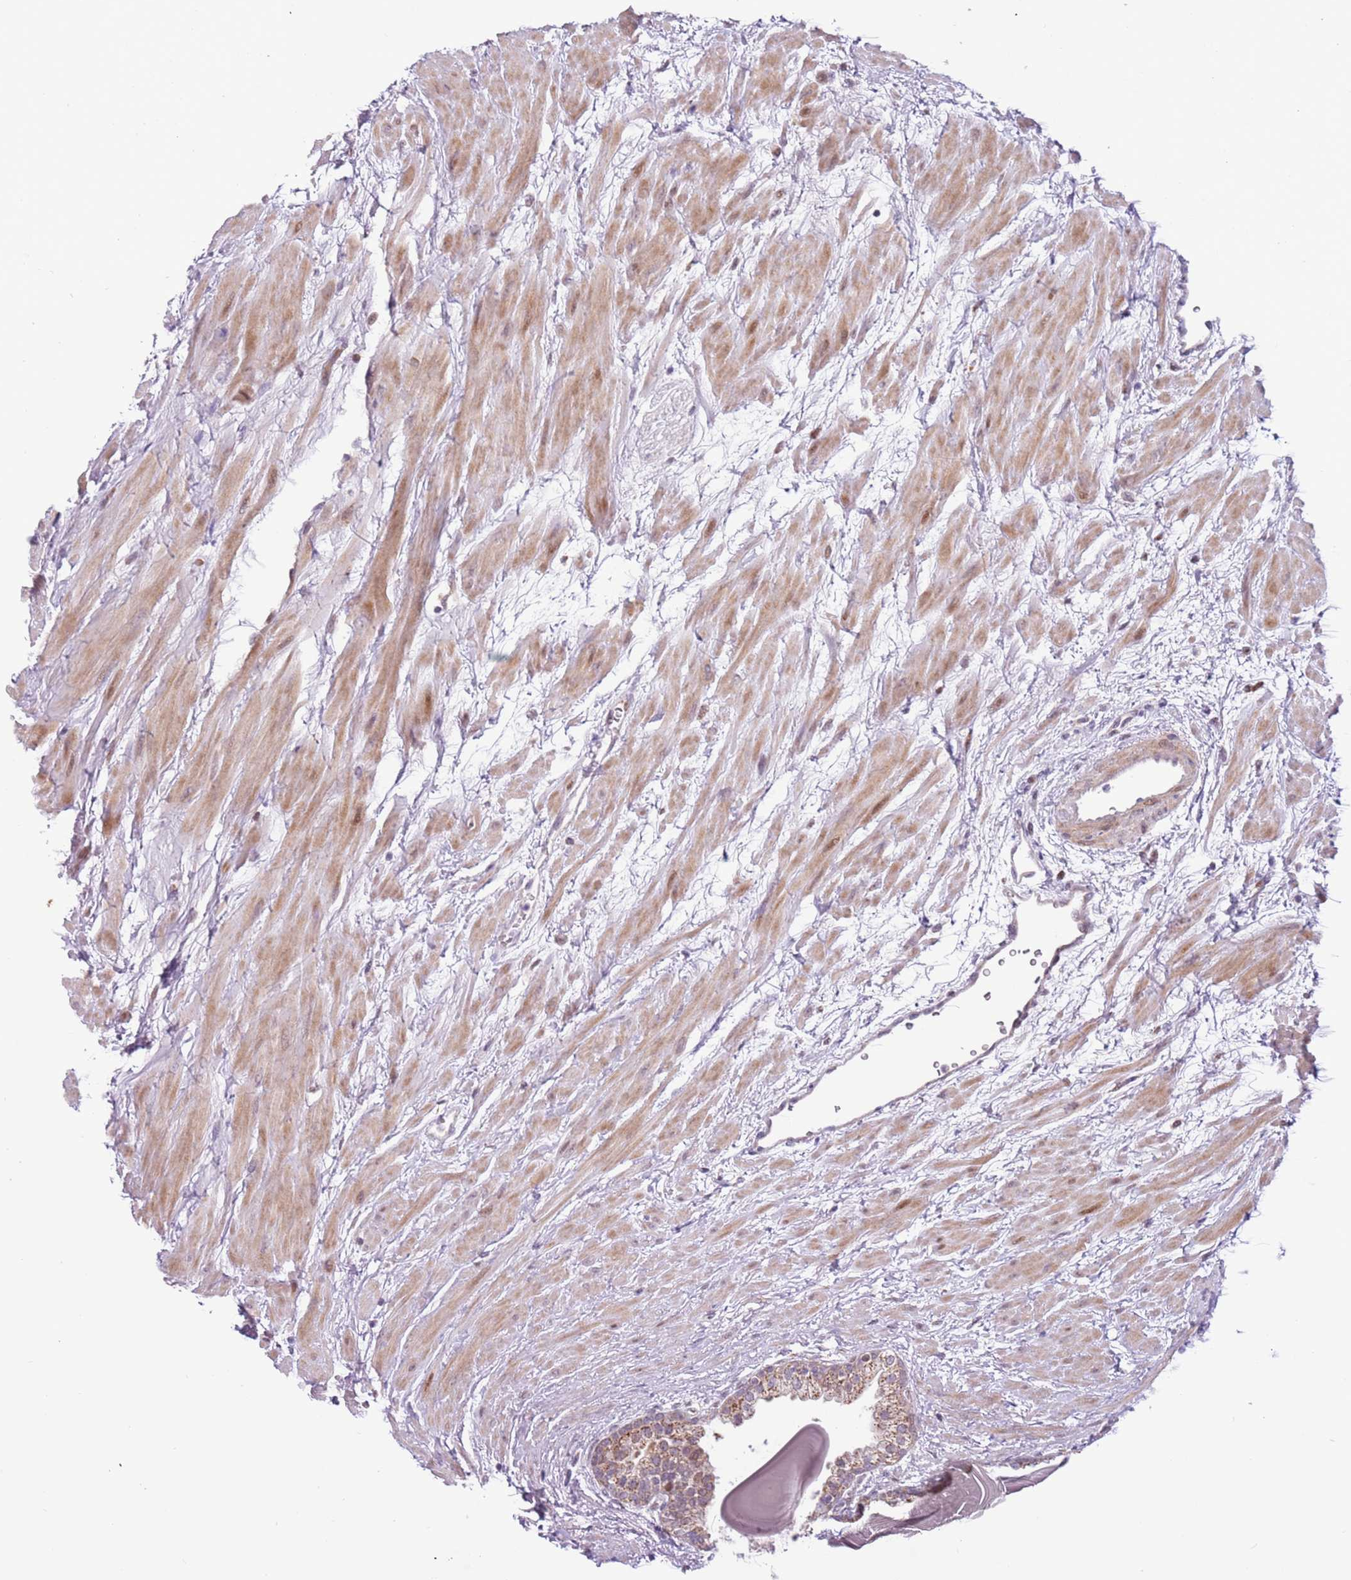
{"staining": {"intensity": "moderate", "quantity": "25%-75%", "location": "cytoplasmic/membranous"}, "tissue": "prostate", "cell_type": "Glandular cells", "image_type": "normal", "snomed": [{"axis": "morphology", "description": "Normal tissue, NOS"}, {"axis": "topography", "description": "Prostate"}], "caption": "DAB immunohistochemical staining of normal human prostate exhibits moderate cytoplasmic/membranous protein staining in about 25%-75% of glandular cells.", "gene": "MLLT11", "patient": {"sex": "male", "age": 48}}